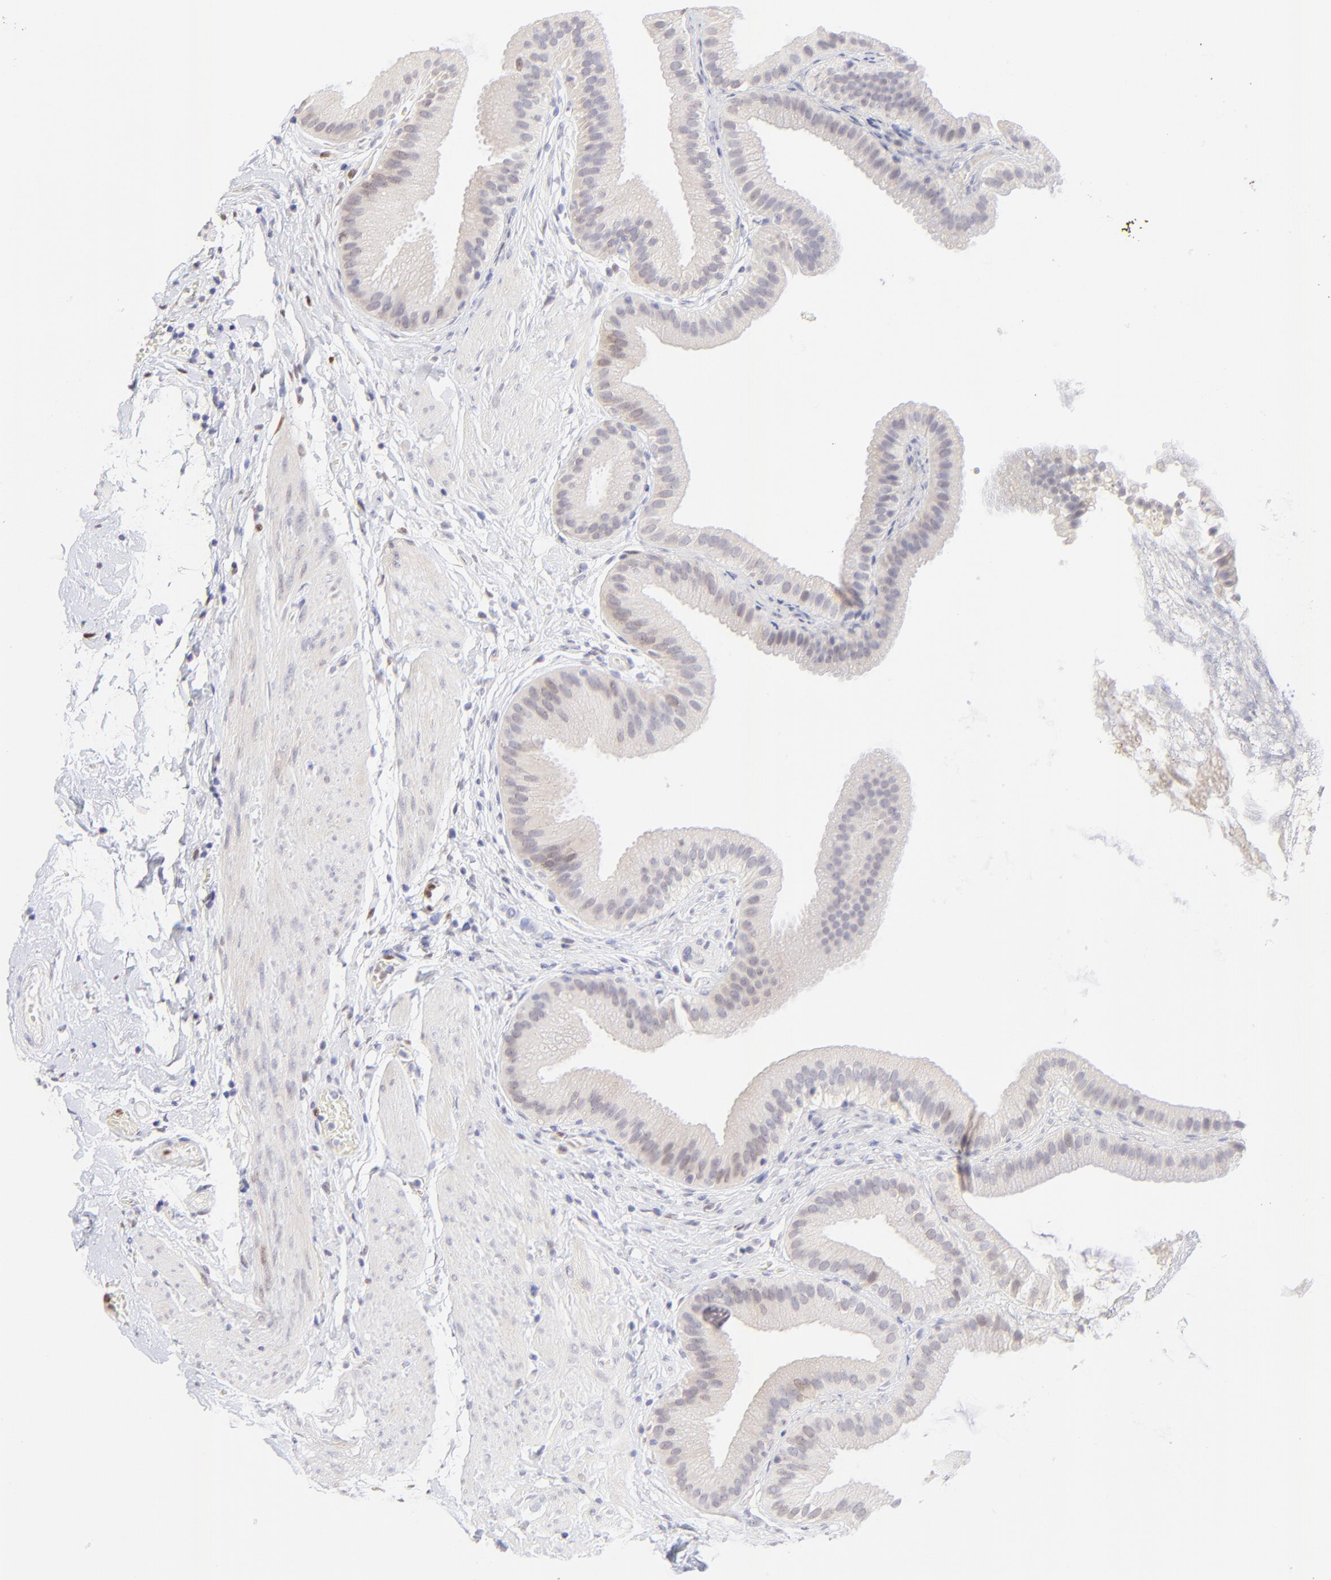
{"staining": {"intensity": "negative", "quantity": "none", "location": "none"}, "tissue": "gallbladder", "cell_type": "Glandular cells", "image_type": "normal", "snomed": [{"axis": "morphology", "description": "Normal tissue, NOS"}, {"axis": "topography", "description": "Gallbladder"}], "caption": "IHC micrograph of benign human gallbladder stained for a protein (brown), which demonstrates no staining in glandular cells.", "gene": "KLF4", "patient": {"sex": "female", "age": 63}}